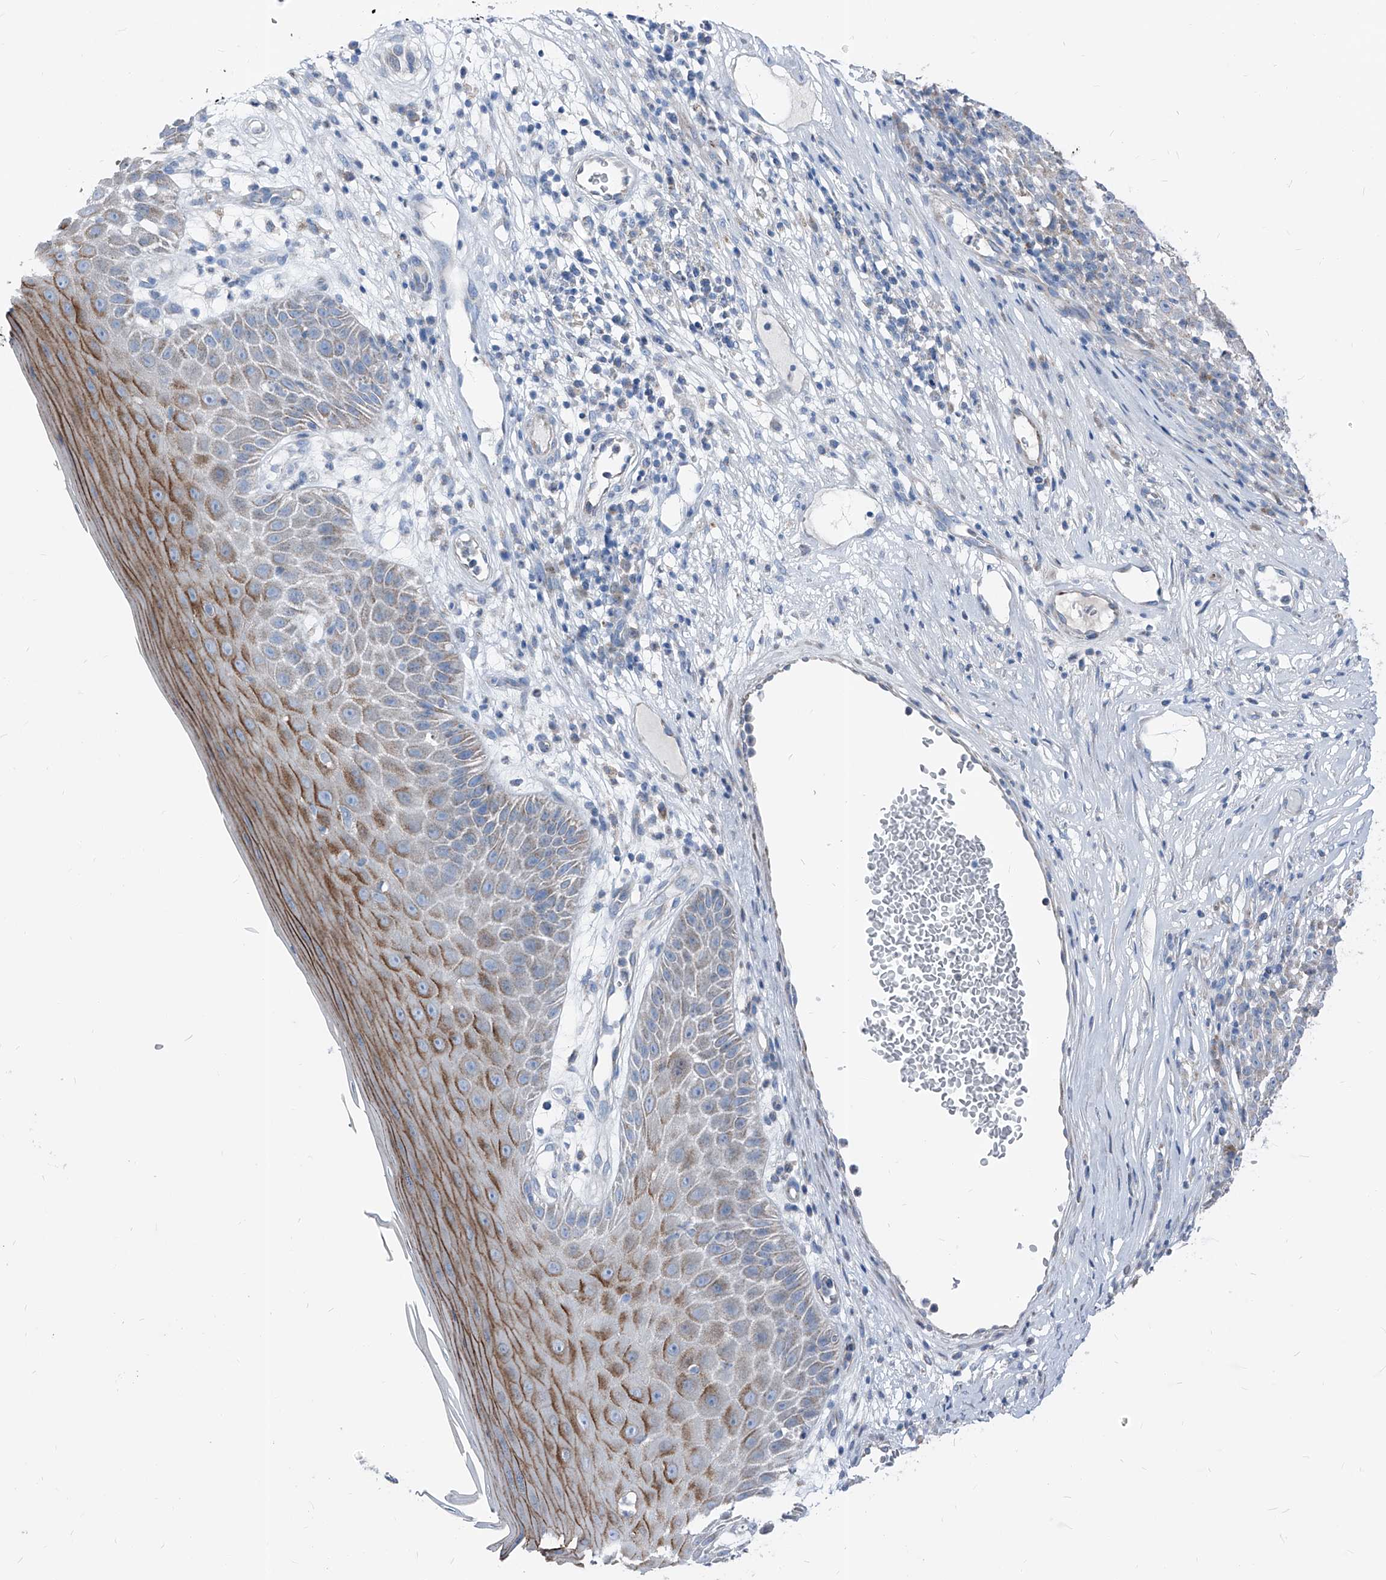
{"staining": {"intensity": "negative", "quantity": "none", "location": "none"}, "tissue": "melanoma", "cell_type": "Tumor cells", "image_type": "cancer", "snomed": [{"axis": "morphology", "description": "Malignant melanoma, NOS"}, {"axis": "topography", "description": "Skin"}], "caption": "A high-resolution photomicrograph shows immunohistochemistry (IHC) staining of malignant melanoma, which reveals no significant expression in tumor cells.", "gene": "AGPS", "patient": {"sex": "female", "age": 82}}